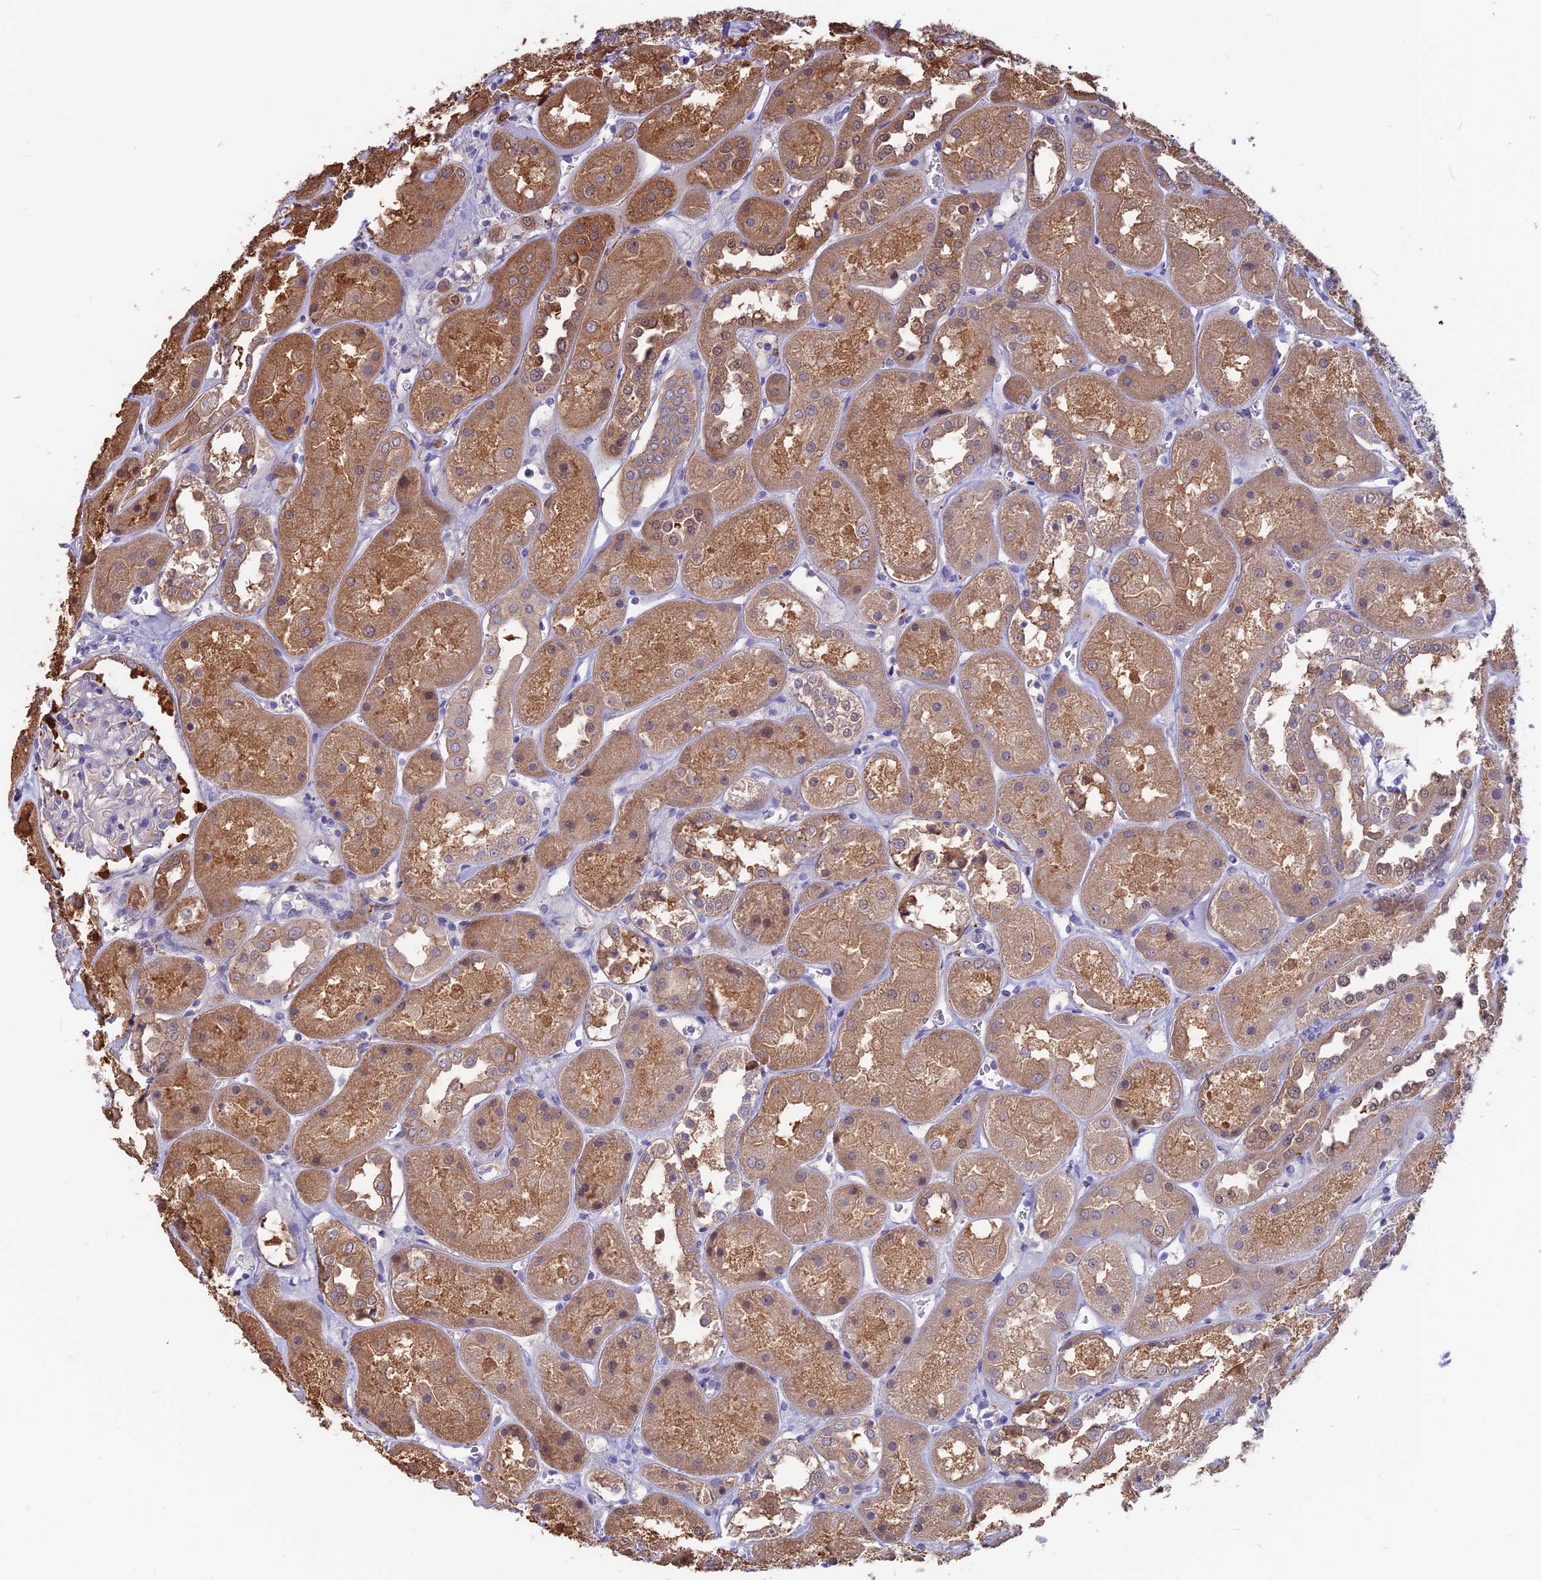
{"staining": {"intensity": "negative", "quantity": "none", "location": "none"}, "tissue": "kidney", "cell_type": "Cells in glomeruli", "image_type": "normal", "snomed": [{"axis": "morphology", "description": "Normal tissue, NOS"}, {"axis": "topography", "description": "Kidney"}], "caption": "A high-resolution histopathology image shows immunohistochemistry (IHC) staining of normal kidney, which shows no significant staining in cells in glomeruli. (DAB immunohistochemistry with hematoxylin counter stain).", "gene": "SNAP91", "patient": {"sex": "male", "age": 70}}